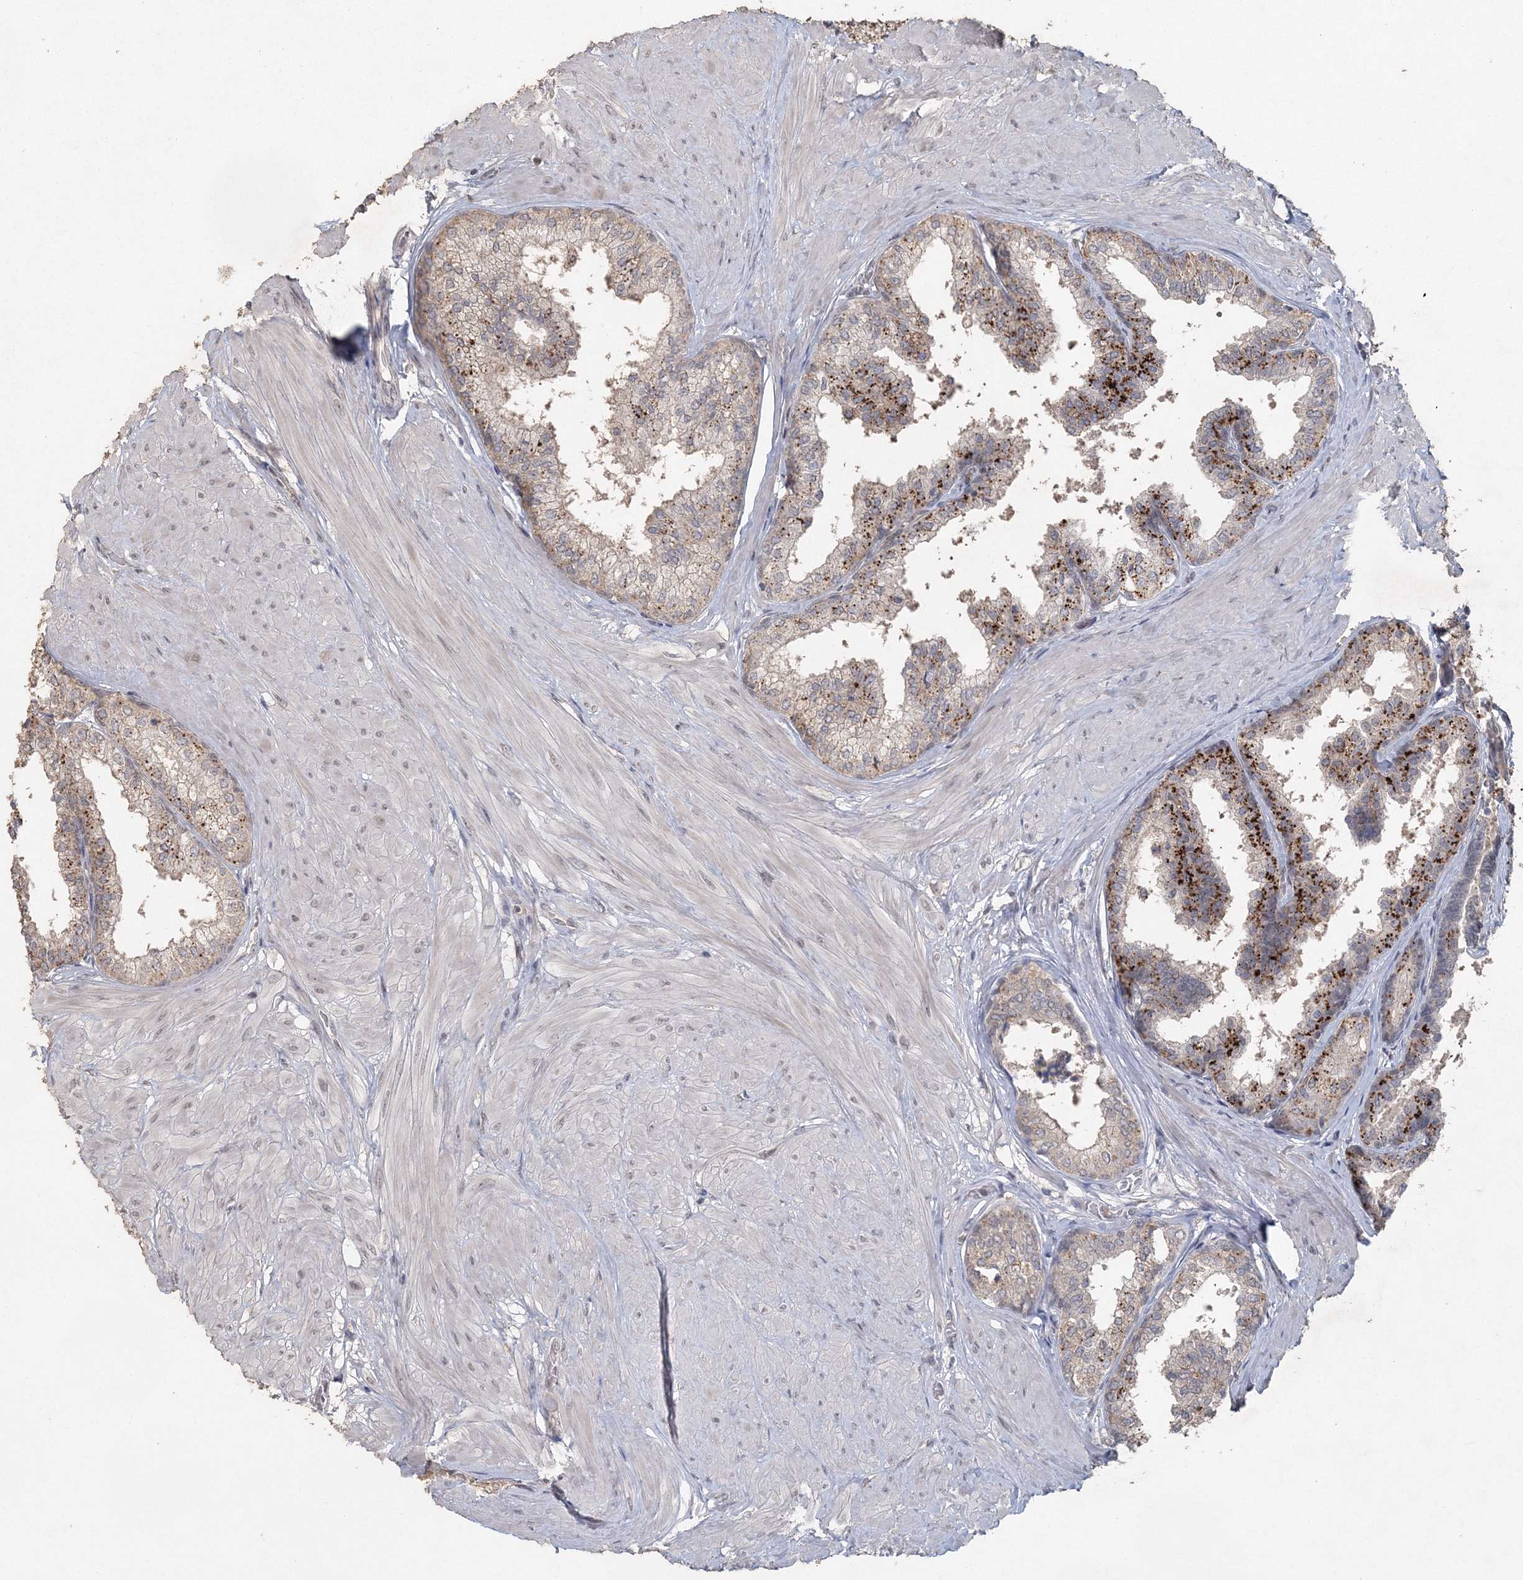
{"staining": {"intensity": "moderate", "quantity": "<25%", "location": "cytoplasmic/membranous"}, "tissue": "prostate", "cell_type": "Glandular cells", "image_type": "normal", "snomed": [{"axis": "morphology", "description": "Normal tissue, NOS"}, {"axis": "topography", "description": "Prostate"}], "caption": "About <25% of glandular cells in normal prostate show moderate cytoplasmic/membranous protein positivity as visualized by brown immunohistochemical staining.", "gene": "UIMC1", "patient": {"sex": "male", "age": 48}}